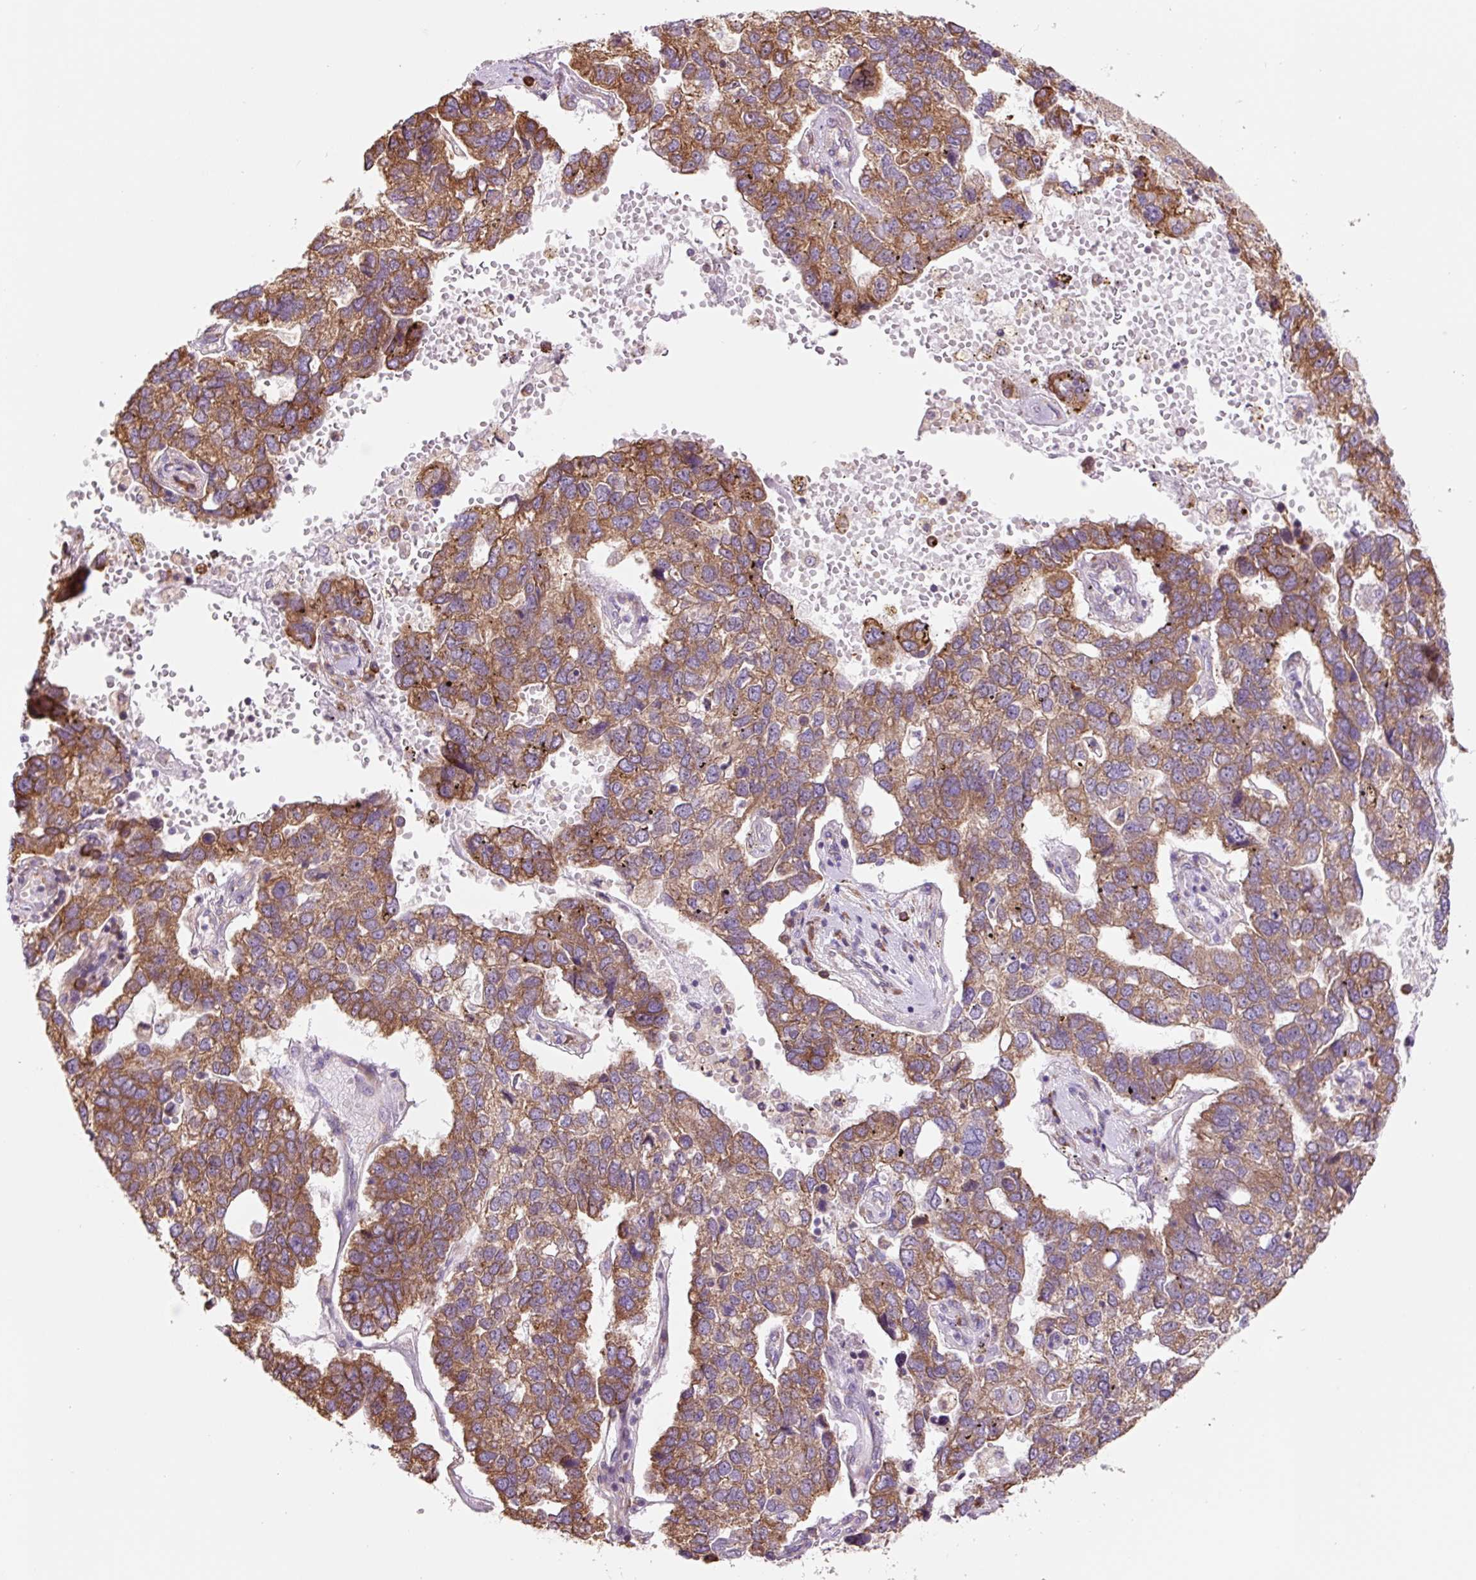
{"staining": {"intensity": "moderate", "quantity": ">75%", "location": "cytoplasmic/membranous"}, "tissue": "pancreatic cancer", "cell_type": "Tumor cells", "image_type": "cancer", "snomed": [{"axis": "morphology", "description": "Adenocarcinoma, NOS"}, {"axis": "topography", "description": "Pancreas"}], "caption": "The histopathology image shows immunohistochemical staining of pancreatic cancer. There is moderate cytoplasmic/membranous positivity is identified in about >75% of tumor cells. The protein of interest is shown in brown color, while the nuclei are stained blue.", "gene": "RPL41", "patient": {"sex": "female", "age": 61}}